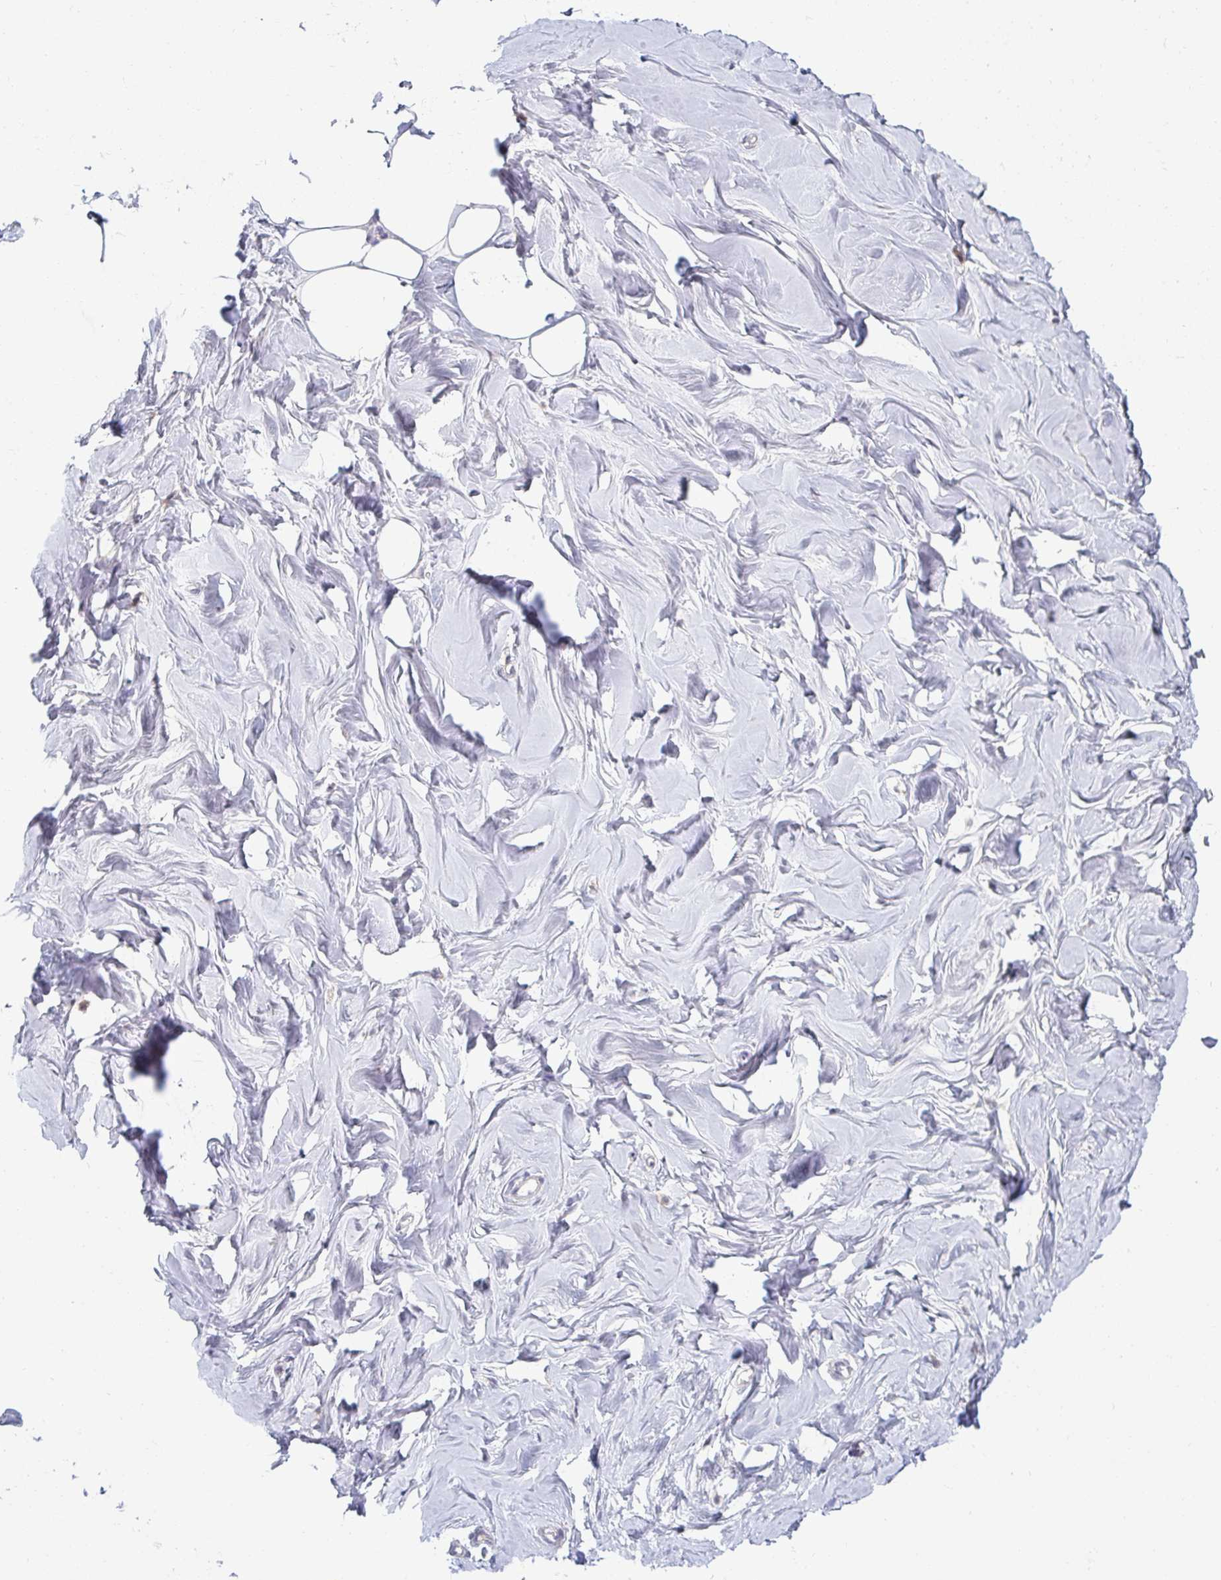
{"staining": {"intensity": "negative", "quantity": "none", "location": "none"}, "tissue": "breast", "cell_type": "Adipocytes", "image_type": "normal", "snomed": [{"axis": "morphology", "description": "Normal tissue, NOS"}, {"axis": "topography", "description": "Breast"}], "caption": "This is a photomicrograph of IHC staining of normal breast, which shows no positivity in adipocytes.", "gene": "DDN", "patient": {"sex": "female", "age": 27}}